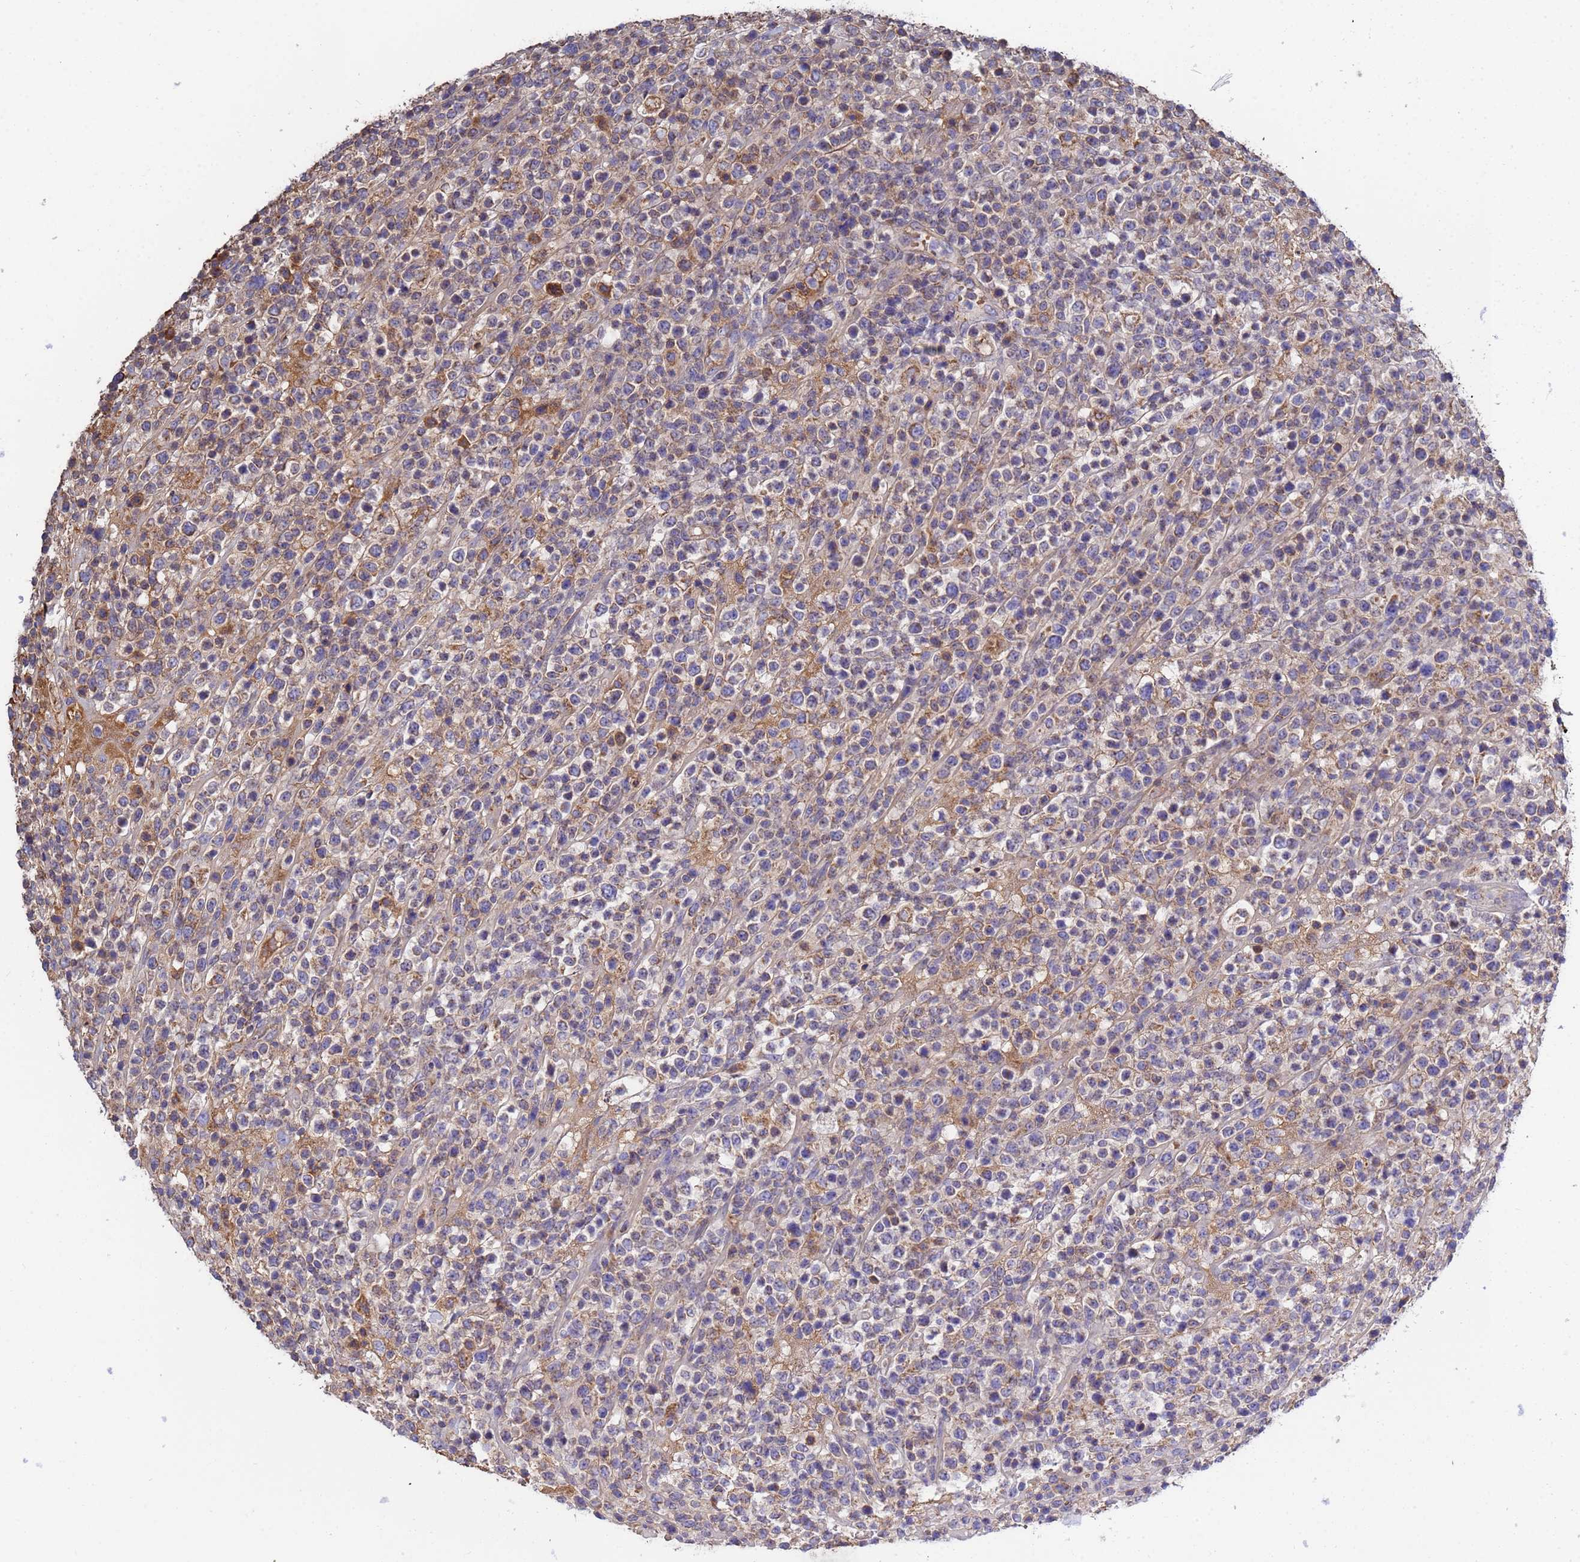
{"staining": {"intensity": "weak", "quantity": "25%-75%", "location": "cytoplasmic/membranous"}, "tissue": "lymphoma", "cell_type": "Tumor cells", "image_type": "cancer", "snomed": [{"axis": "morphology", "description": "Malignant lymphoma, non-Hodgkin's type, High grade"}, {"axis": "topography", "description": "Colon"}], "caption": "Immunohistochemical staining of human lymphoma displays low levels of weak cytoplasmic/membranous staining in approximately 25%-75% of tumor cells.", "gene": "GLUD1", "patient": {"sex": "female", "age": 53}}